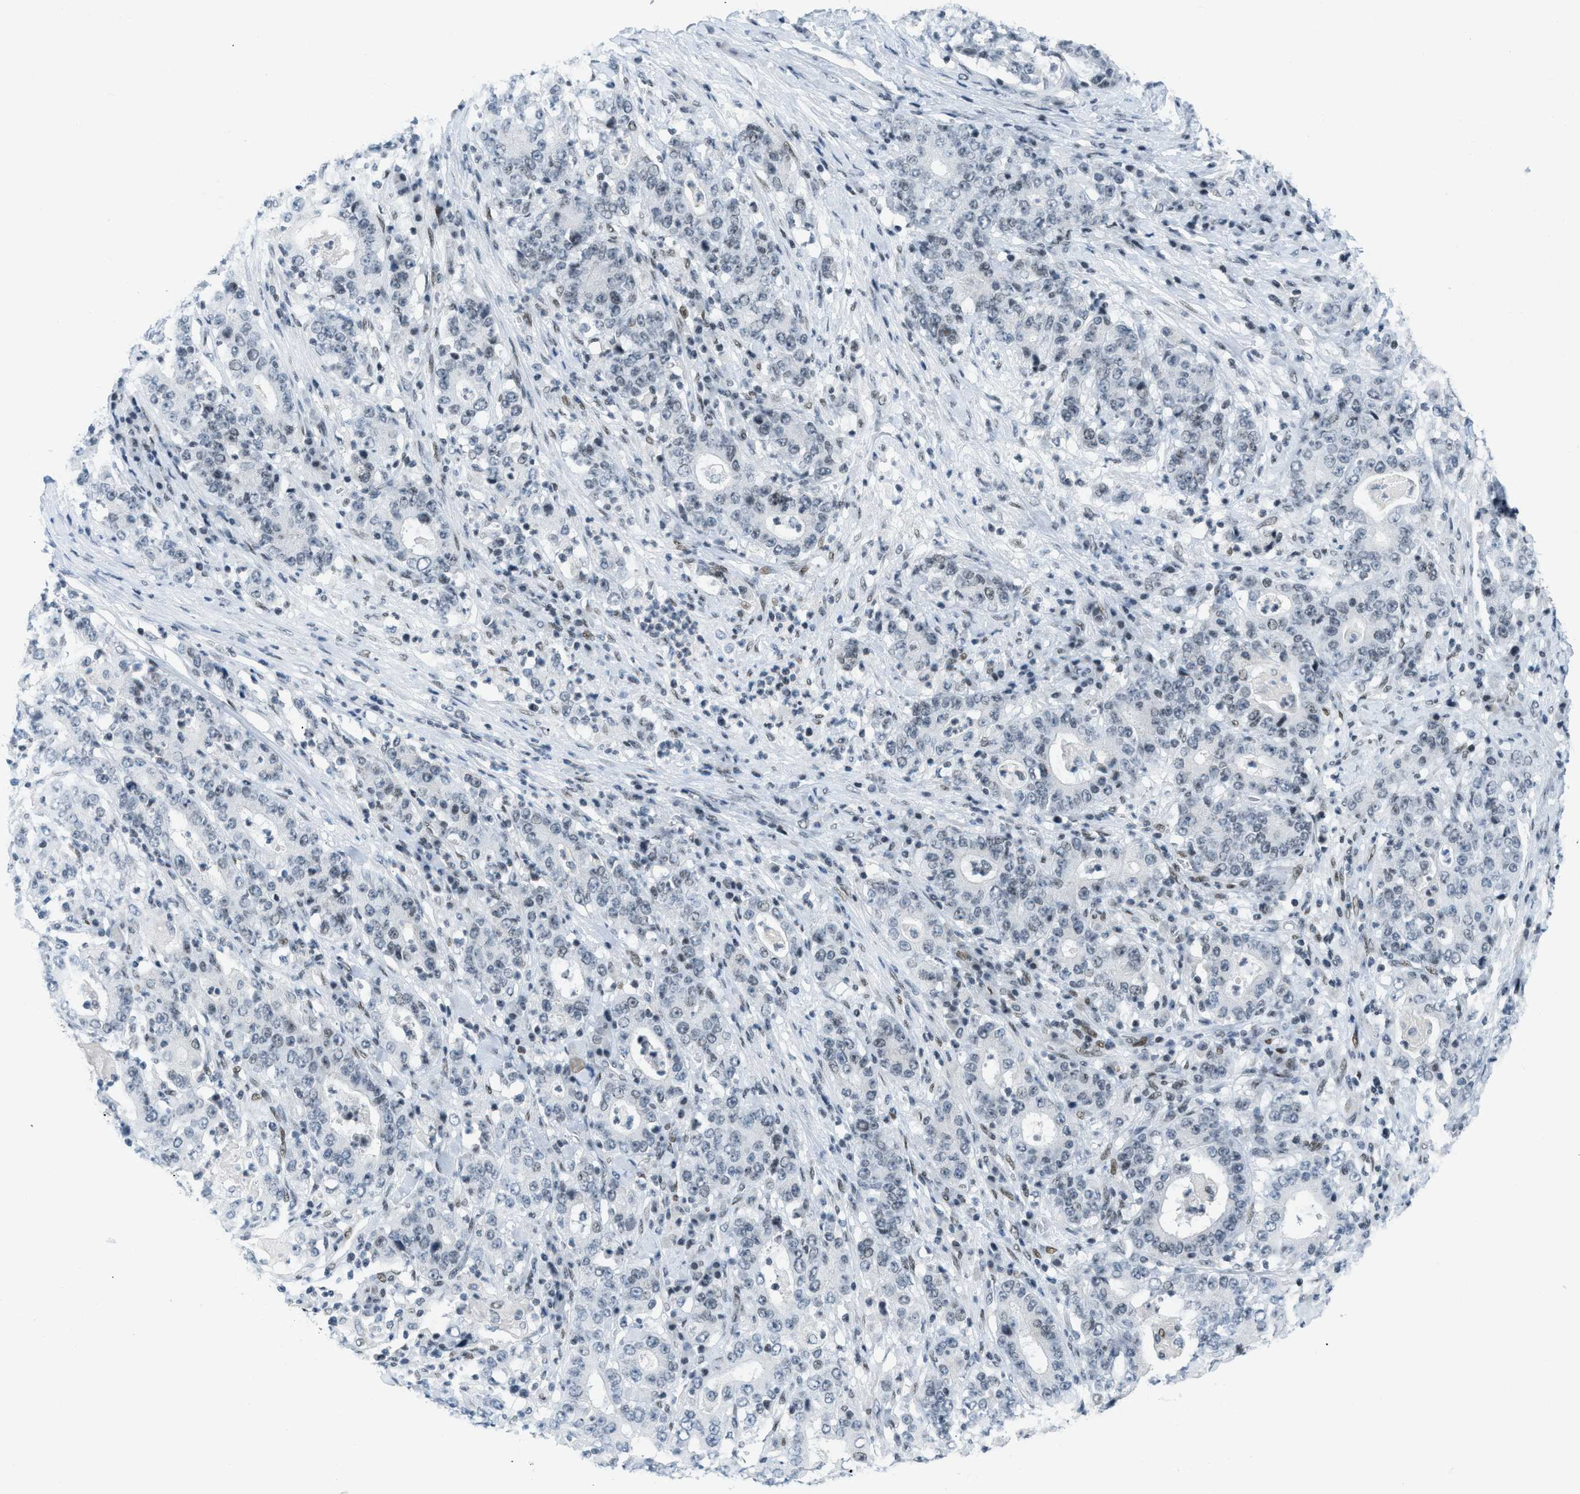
{"staining": {"intensity": "negative", "quantity": "none", "location": "none"}, "tissue": "stomach cancer", "cell_type": "Tumor cells", "image_type": "cancer", "snomed": [{"axis": "morphology", "description": "Normal tissue, NOS"}, {"axis": "morphology", "description": "Adenocarcinoma, NOS"}, {"axis": "topography", "description": "Stomach, upper"}, {"axis": "topography", "description": "Stomach"}], "caption": "An image of human stomach adenocarcinoma is negative for staining in tumor cells. The staining is performed using DAB brown chromogen with nuclei counter-stained in using hematoxylin.", "gene": "PBX1", "patient": {"sex": "male", "age": 59}}